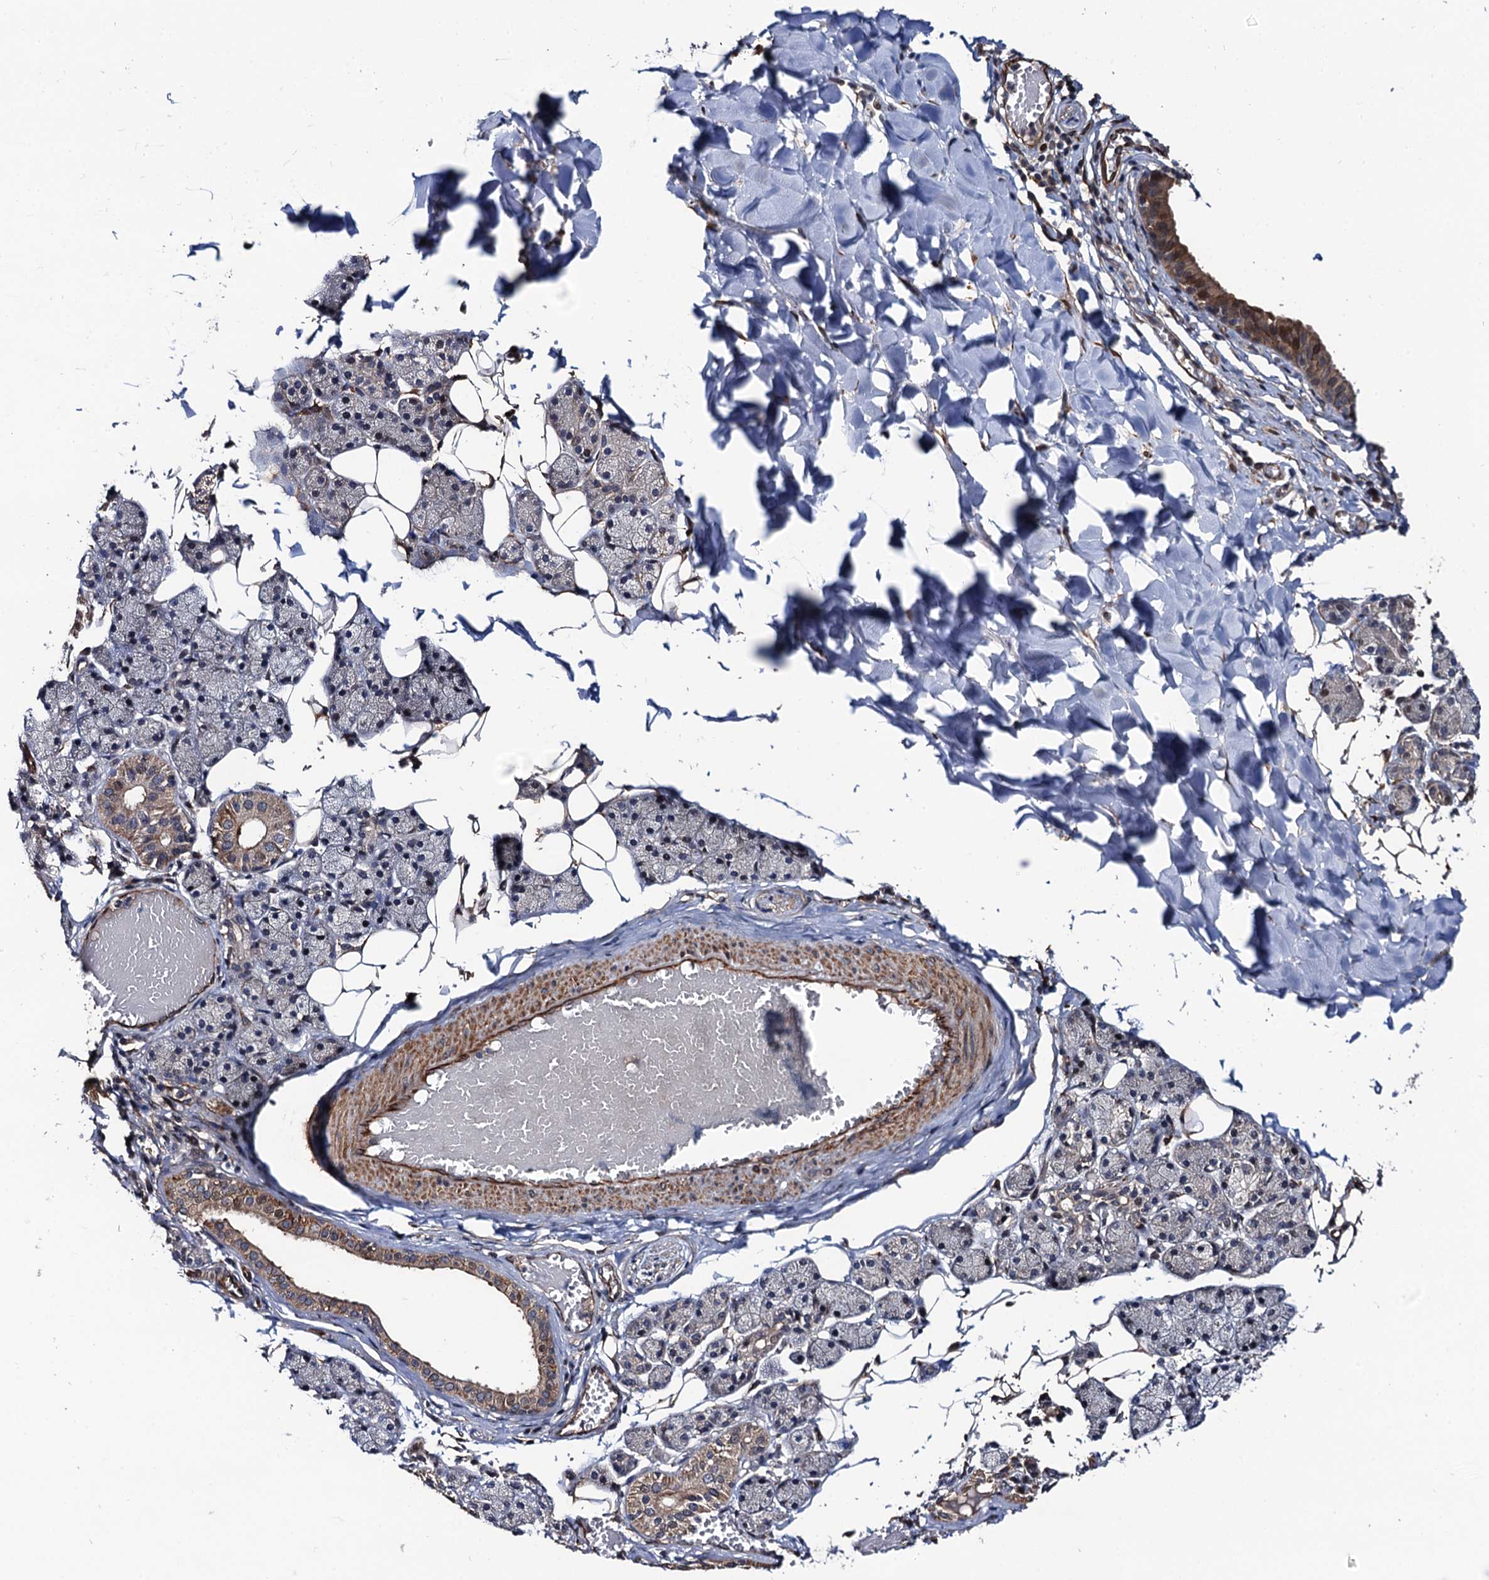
{"staining": {"intensity": "moderate", "quantity": "<25%", "location": "cytoplasmic/membranous"}, "tissue": "salivary gland", "cell_type": "Glandular cells", "image_type": "normal", "snomed": [{"axis": "morphology", "description": "Normal tissue, NOS"}, {"axis": "topography", "description": "Salivary gland"}], "caption": "Immunohistochemical staining of normal human salivary gland reveals low levels of moderate cytoplasmic/membranous staining in approximately <25% of glandular cells. (IHC, brightfield microscopy, high magnification).", "gene": "FSIP1", "patient": {"sex": "female", "age": 33}}